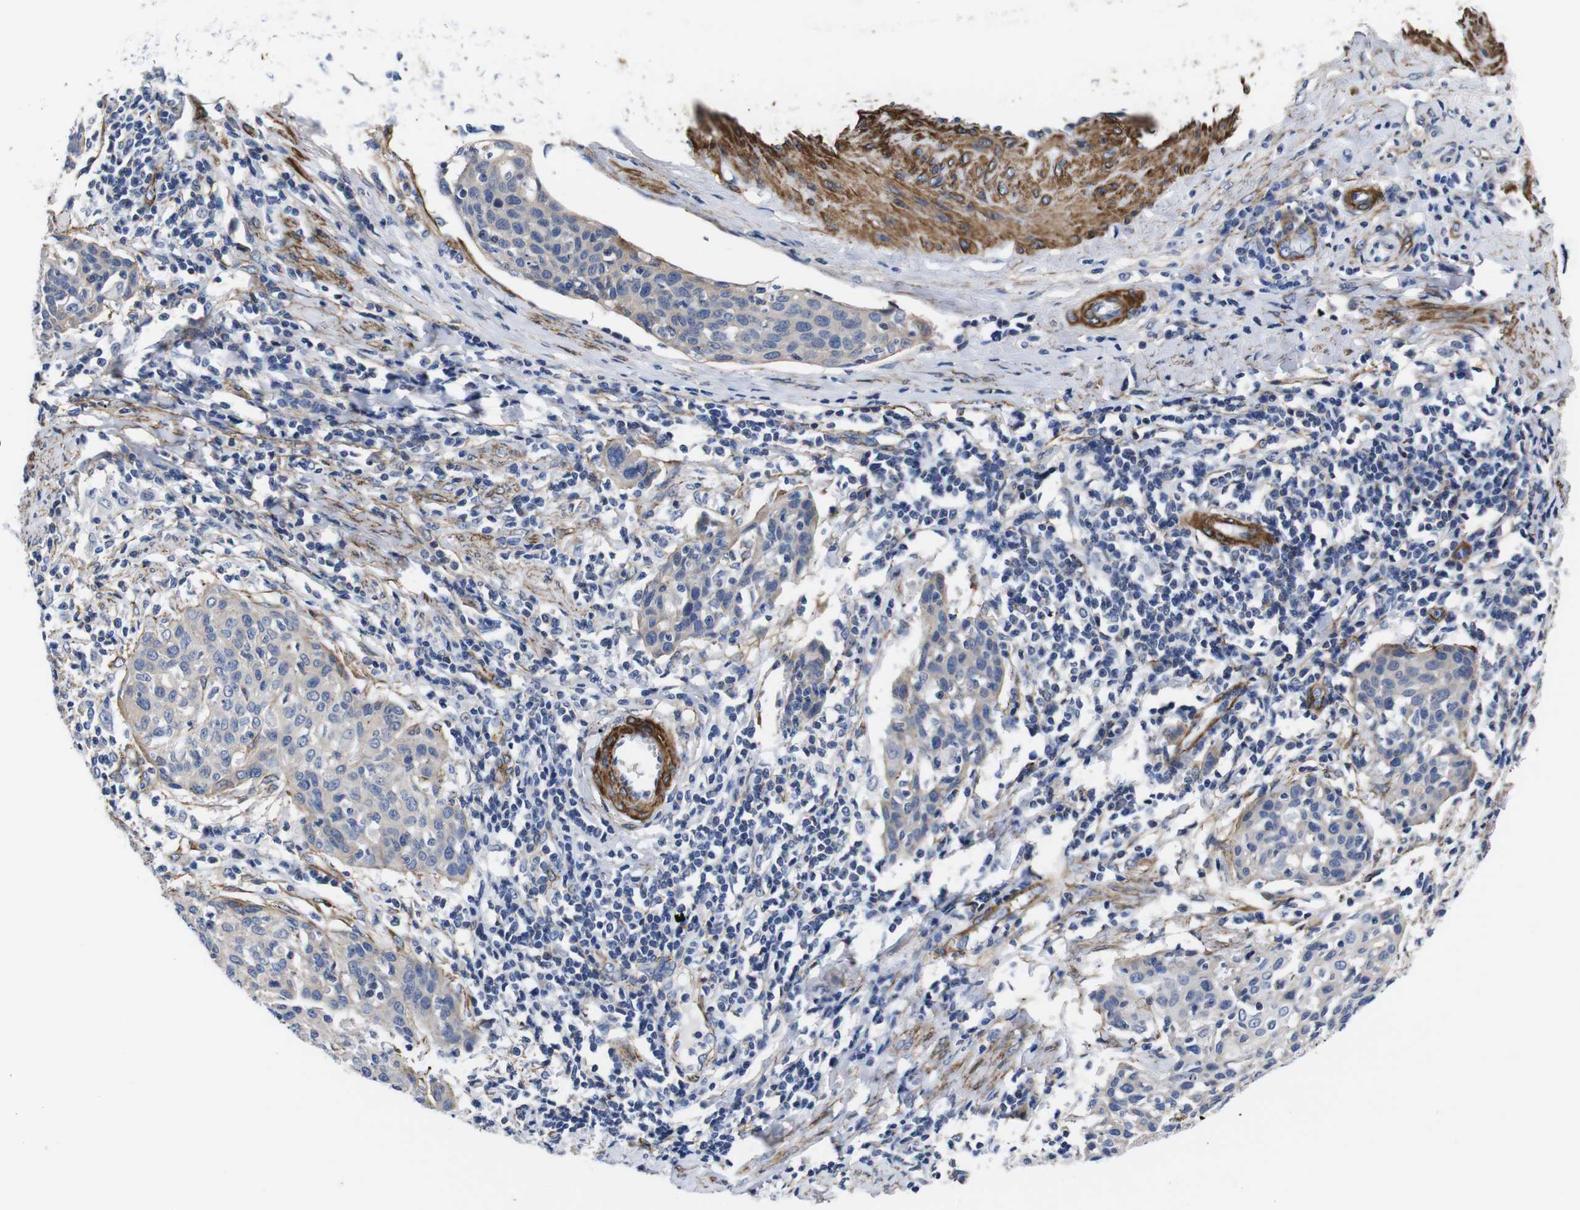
{"staining": {"intensity": "weak", "quantity": ">75%", "location": "cytoplasmic/membranous"}, "tissue": "cervical cancer", "cell_type": "Tumor cells", "image_type": "cancer", "snomed": [{"axis": "morphology", "description": "Squamous cell carcinoma, NOS"}, {"axis": "topography", "description": "Cervix"}], "caption": "There is low levels of weak cytoplasmic/membranous expression in tumor cells of cervical cancer (squamous cell carcinoma), as demonstrated by immunohistochemical staining (brown color).", "gene": "WNT10A", "patient": {"sex": "female", "age": 38}}